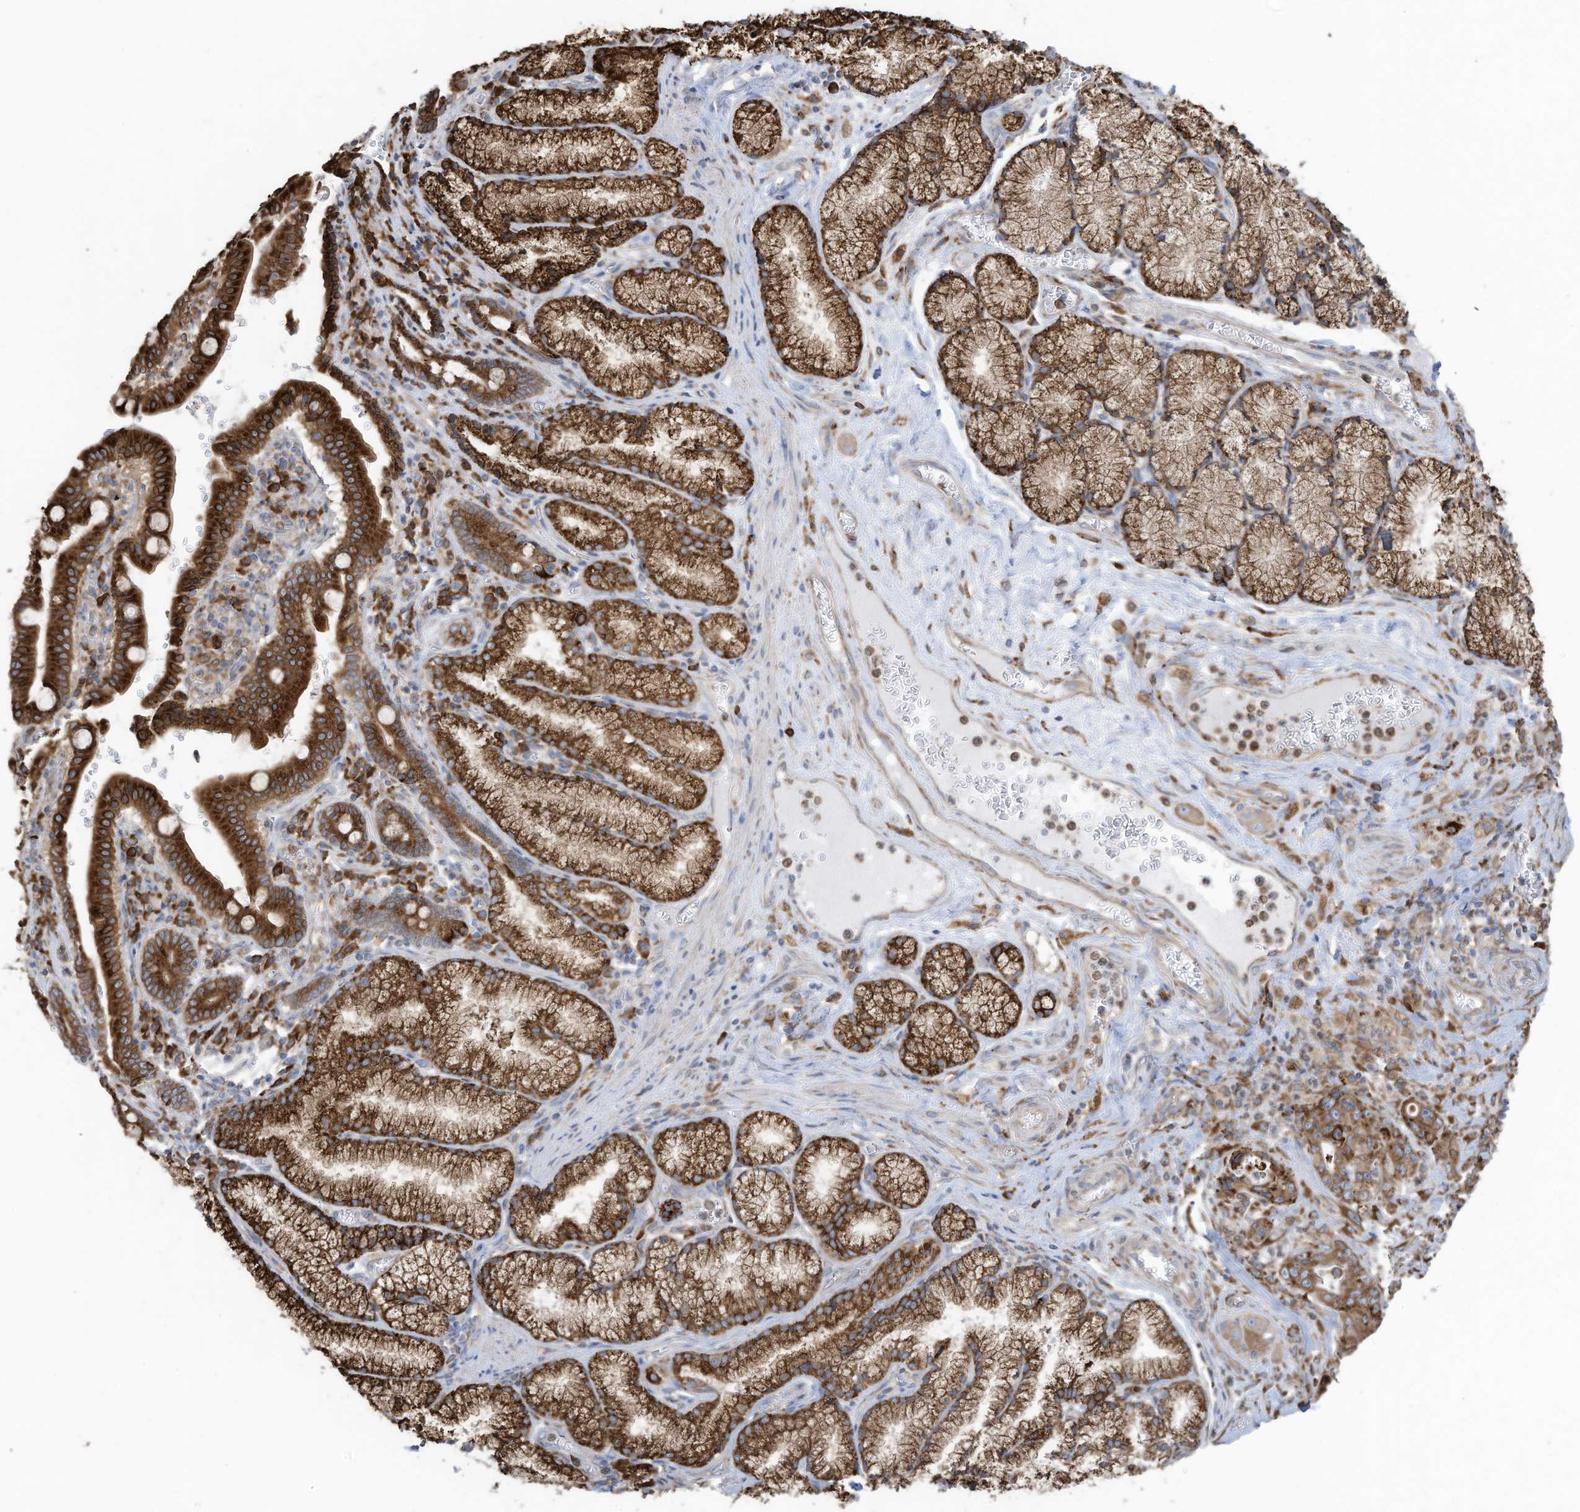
{"staining": {"intensity": "strong", "quantity": ">75%", "location": "cytoplasmic/membranous"}, "tissue": "pancreatic cancer", "cell_type": "Tumor cells", "image_type": "cancer", "snomed": [{"axis": "morphology", "description": "Adenocarcinoma, NOS"}, {"axis": "topography", "description": "Pancreas"}], "caption": "IHC histopathology image of neoplastic tissue: pancreatic cancer (adenocarcinoma) stained using IHC reveals high levels of strong protein expression localized specifically in the cytoplasmic/membranous of tumor cells, appearing as a cytoplasmic/membranous brown color.", "gene": "ZNF354C", "patient": {"sex": "male", "age": 70}}